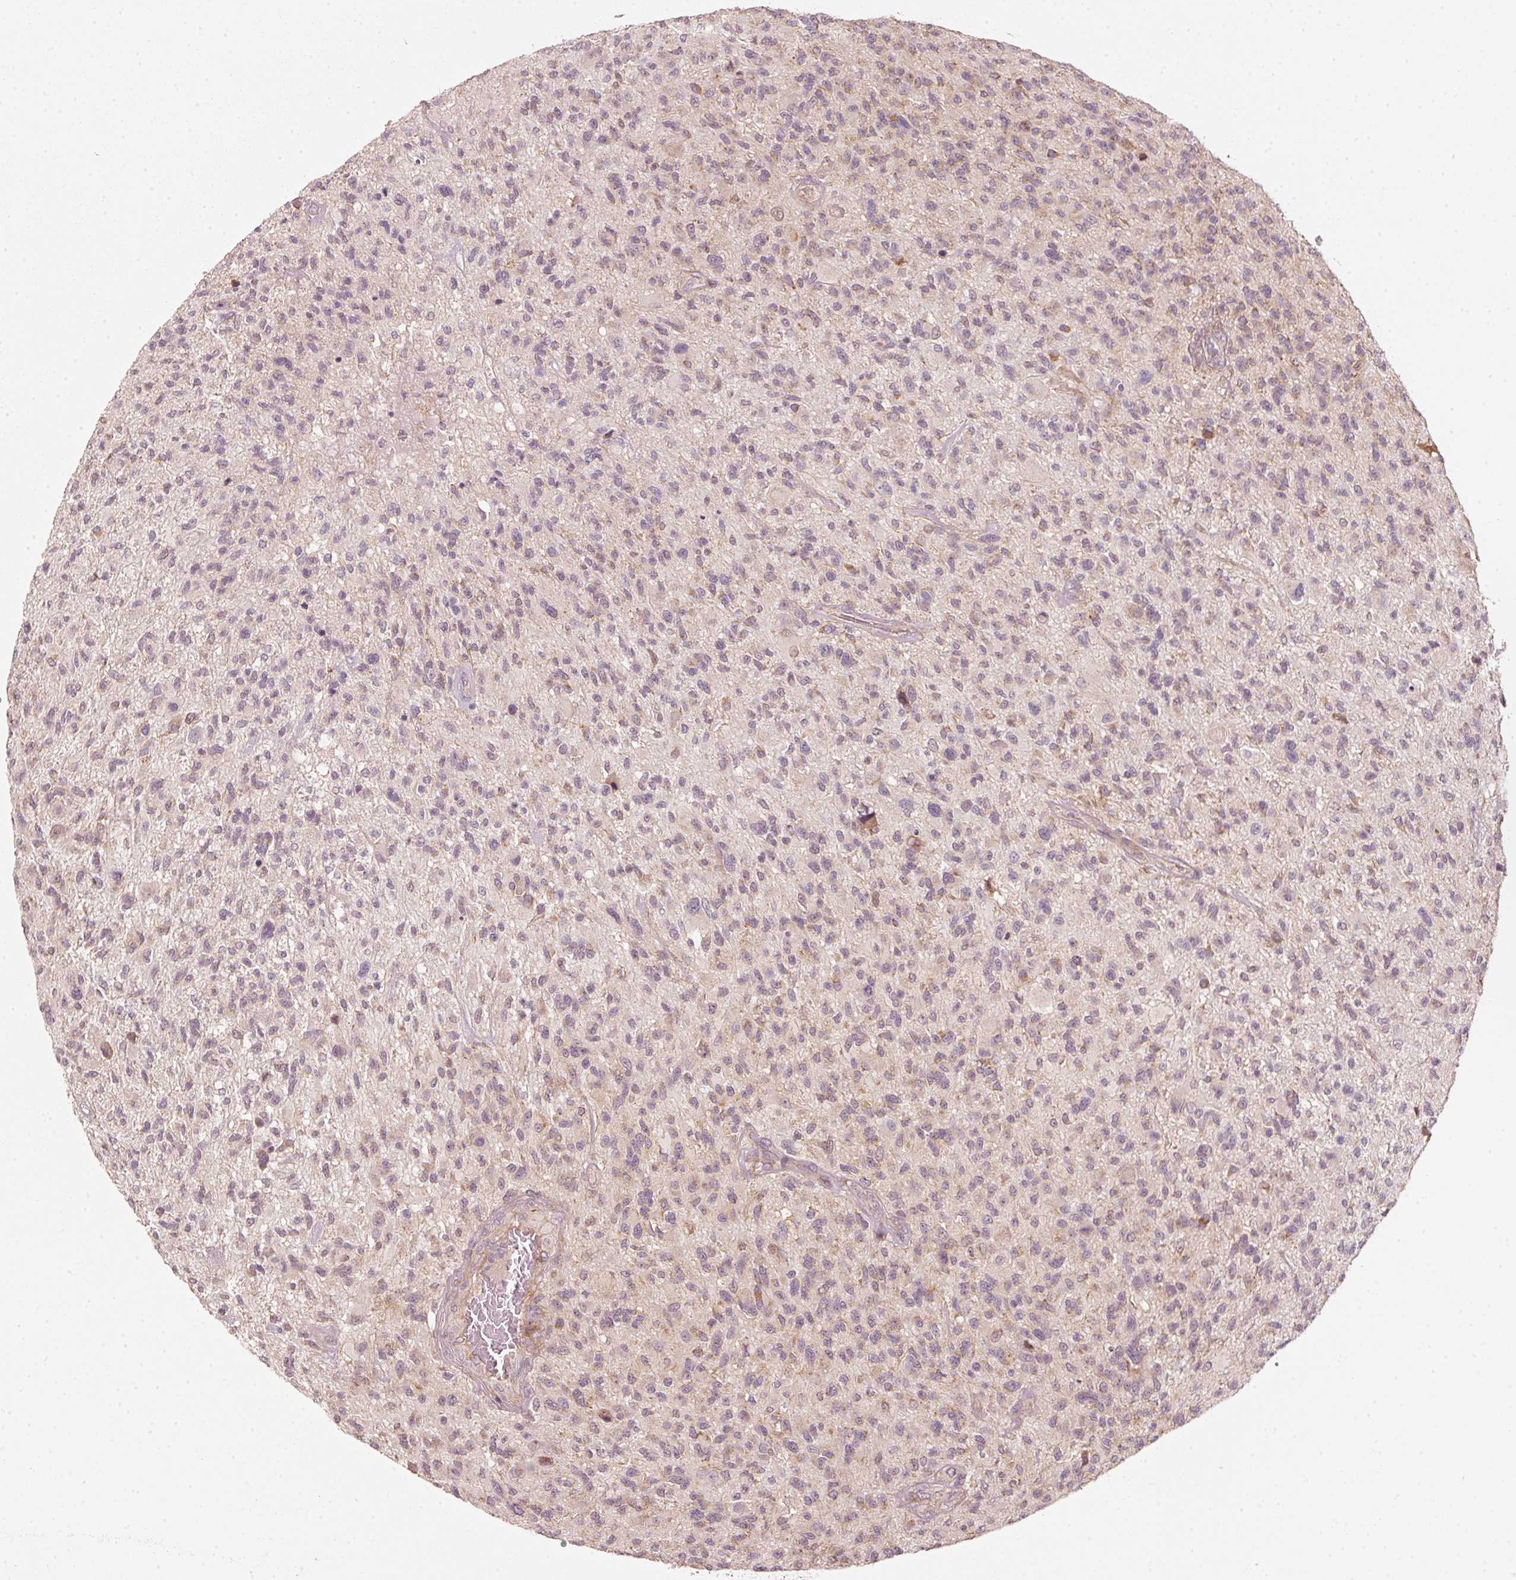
{"staining": {"intensity": "weak", "quantity": "<25%", "location": "cytoplasmic/membranous"}, "tissue": "glioma", "cell_type": "Tumor cells", "image_type": "cancer", "snomed": [{"axis": "morphology", "description": "Glioma, malignant, High grade"}, {"axis": "topography", "description": "Brain"}], "caption": "Tumor cells are negative for brown protein staining in glioma.", "gene": "ARHGAP22", "patient": {"sex": "male", "age": 47}}